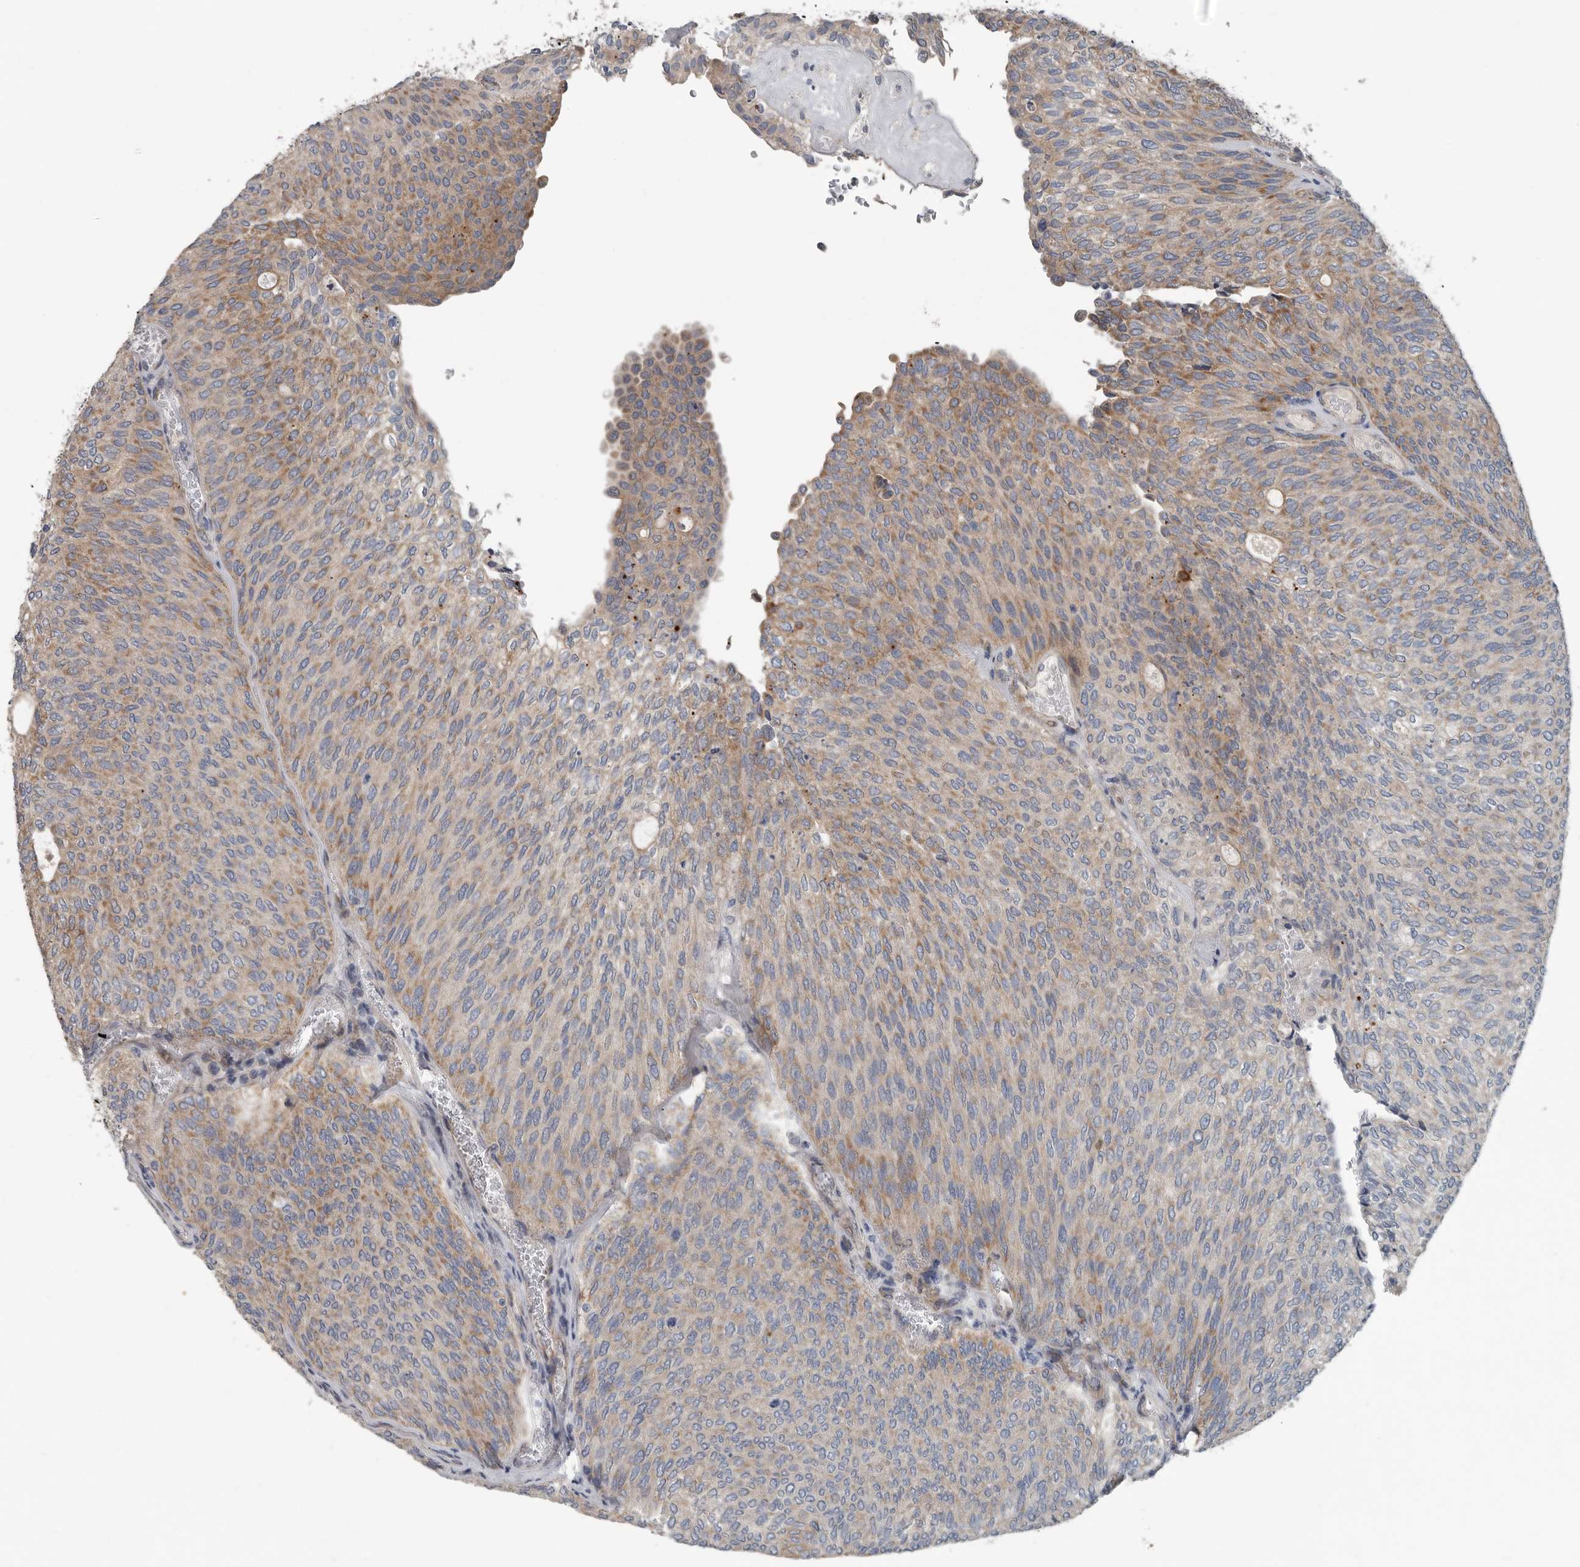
{"staining": {"intensity": "moderate", "quantity": "25%-75%", "location": "cytoplasmic/membranous"}, "tissue": "urothelial cancer", "cell_type": "Tumor cells", "image_type": "cancer", "snomed": [{"axis": "morphology", "description": "Urothelial carcinoma, Low grade"}, {"axis": "topography", "description": "Urinary bladder"}], "caption": "Protein expression analysis of human low-grade urothelial carcinoma reveals moderate cytoplasmic/membranous staining in approximately 25%-75% of tumor cells.", "gene": "DPY19L4", "patient": {"sex": "female", "age": 79}}